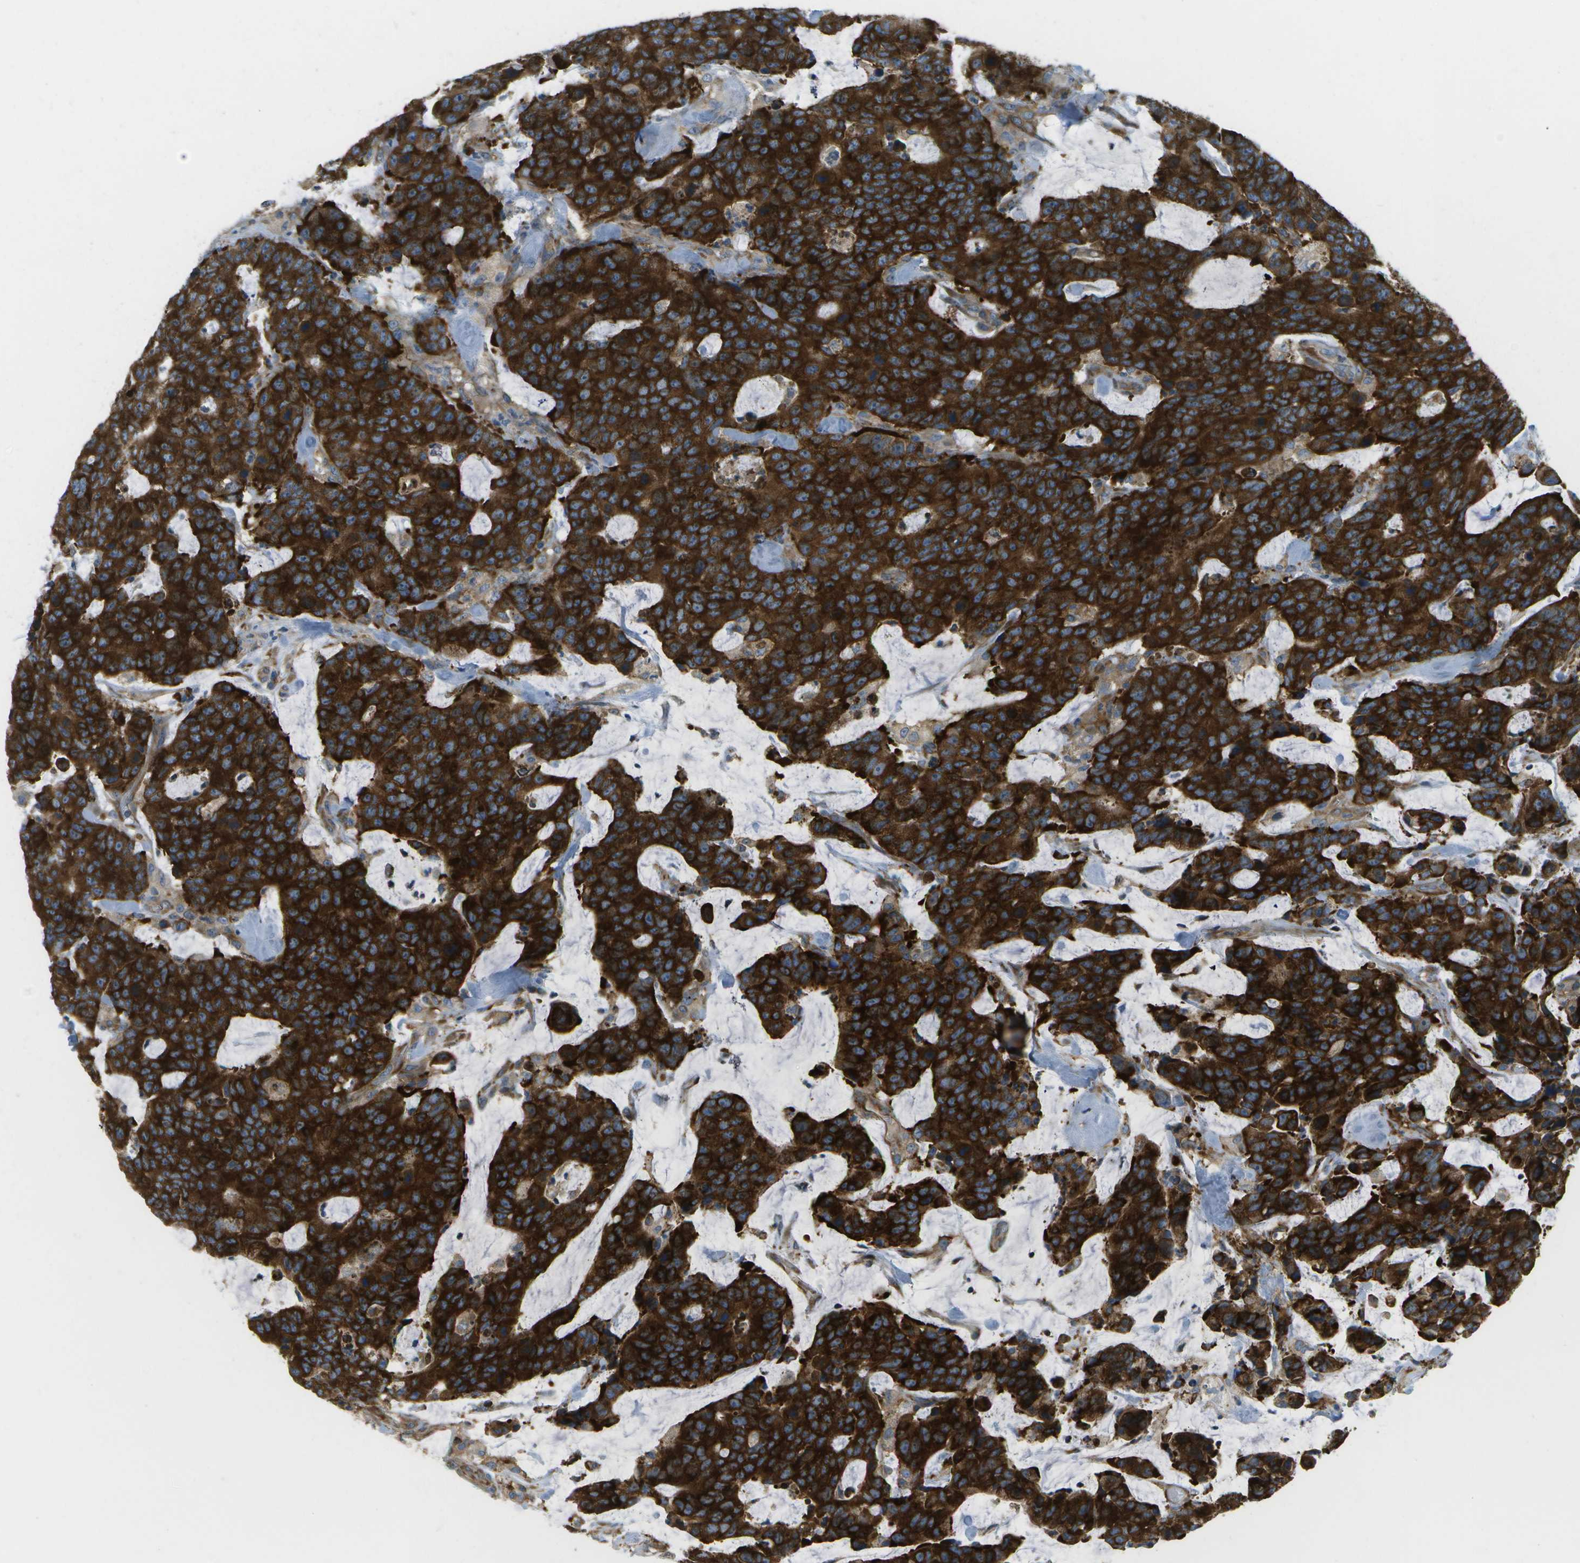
{"staining": {"intensity": "strong", "quantity": ">75%", "location": "cytoplasmic/membranous"}, "tissue": "colorectal cancer", "cell_type": "Tumor cells", "image_type": "cancer", "snomed": [{"axis": "morphology", "description": "Adenocarcinoma, NOS"}, {"axis": "topography", "description": "Colon"}], "caption": "Immunohistochemical staining of adenocarcinoma (colorectal) exhibits strong cytoplasmic/membranous protein staining in about >75% of tumor cells. (DAB (3,3'-diaminobenzidine) = brown stain, brightfield microscopy at high magnification).", "gene": "WNK2", "patient": {"sex": "female", "age": 86}}